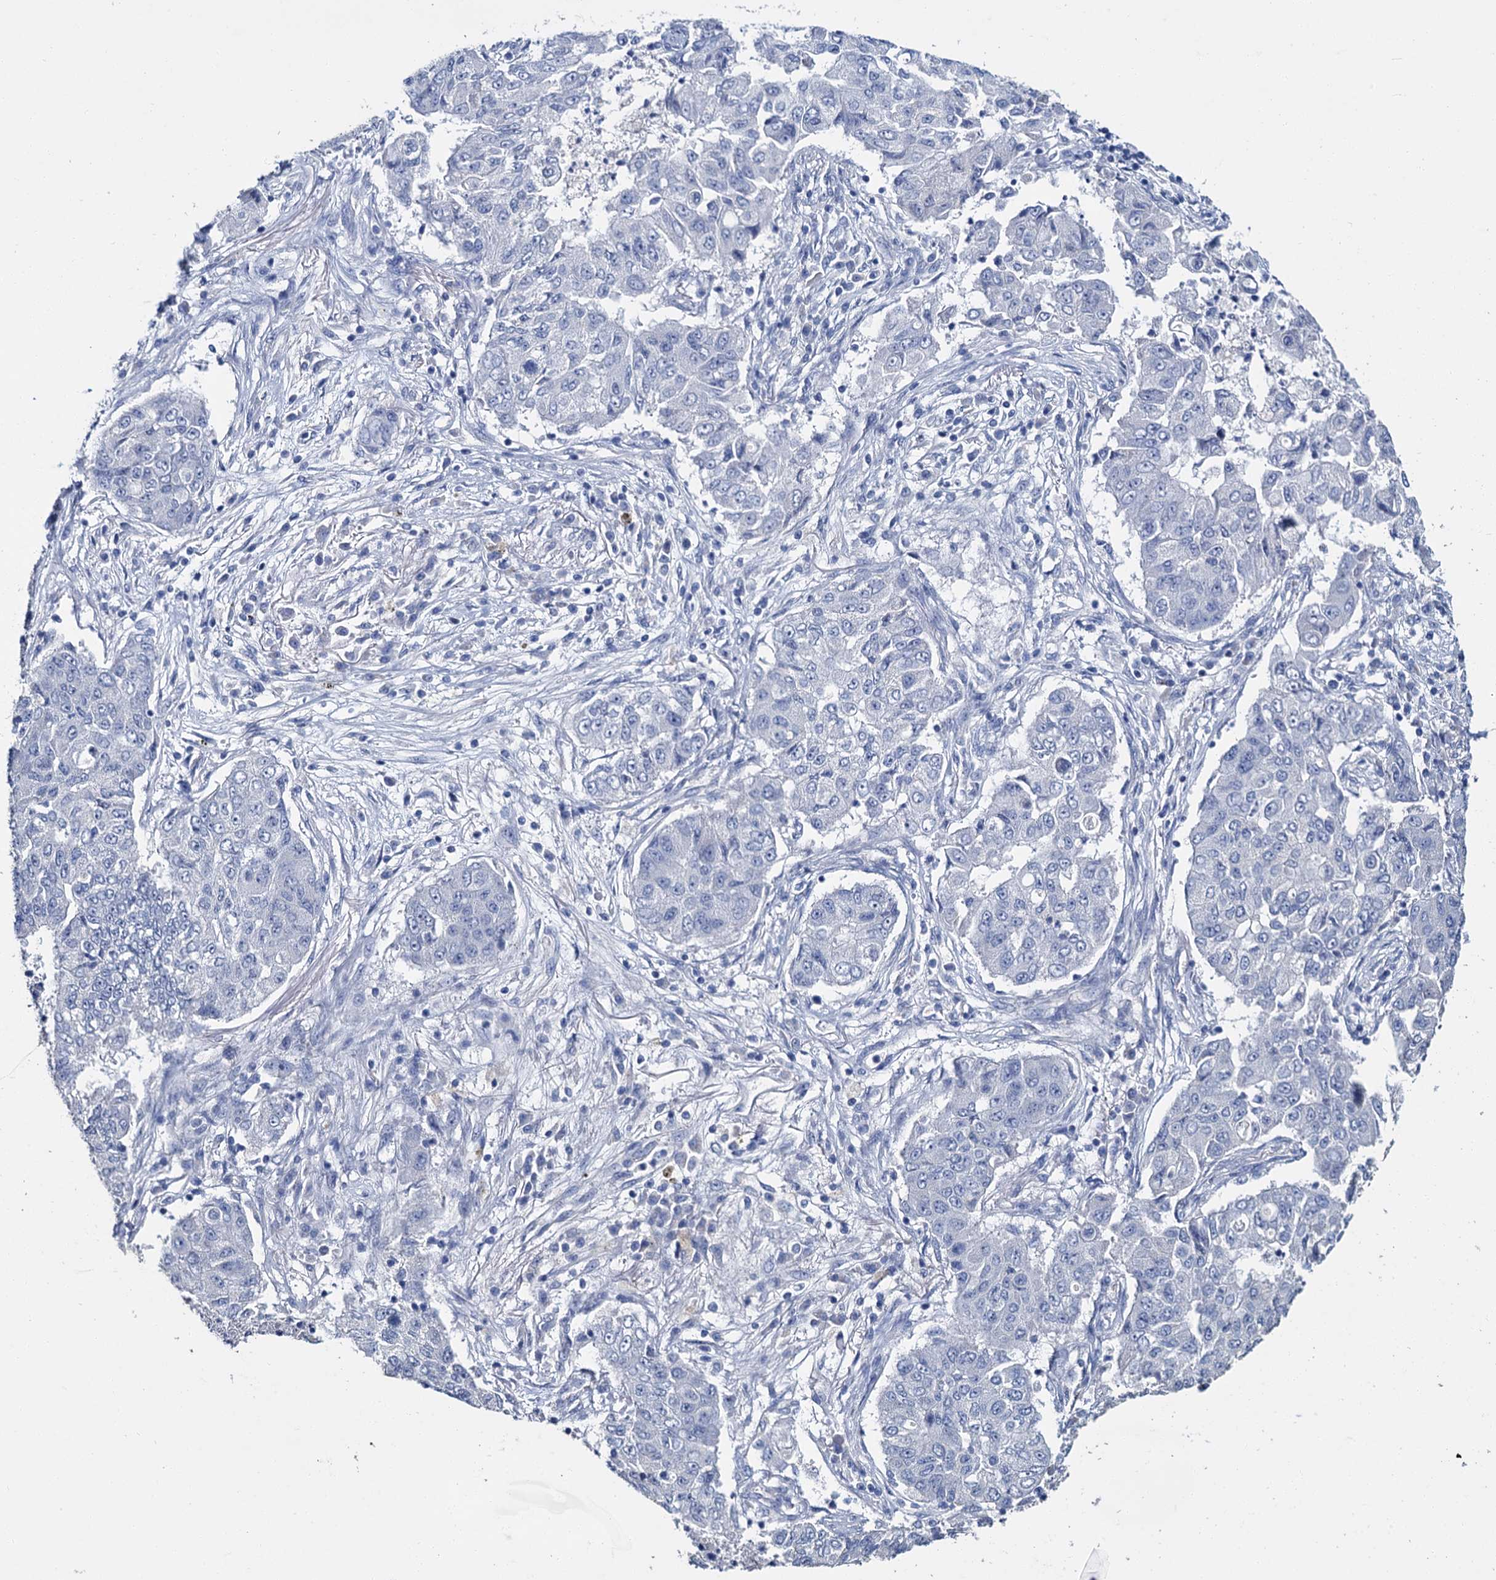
{"staining": {"intensity": "negative", "quantity": "none", "location": "none"}, "tissue": "lung cancer", "cell_type": "Tumor cells", "image_type": "cancer", "snomed": [{"axis": "morphology", "description": "Squamous cell carcinoma, NOS"}, {"axis": "topography", "description": "Lung"}], "caption": "High magnification brightfield microscopy of lung cancer (squamous cell carcinoma) stained with DAB (brown) and counterstained with hematoxylin (blue): tumor cells show no significant positivity.", "gene": "SNCB", "patient": {"sex": "male", "age": 74}}